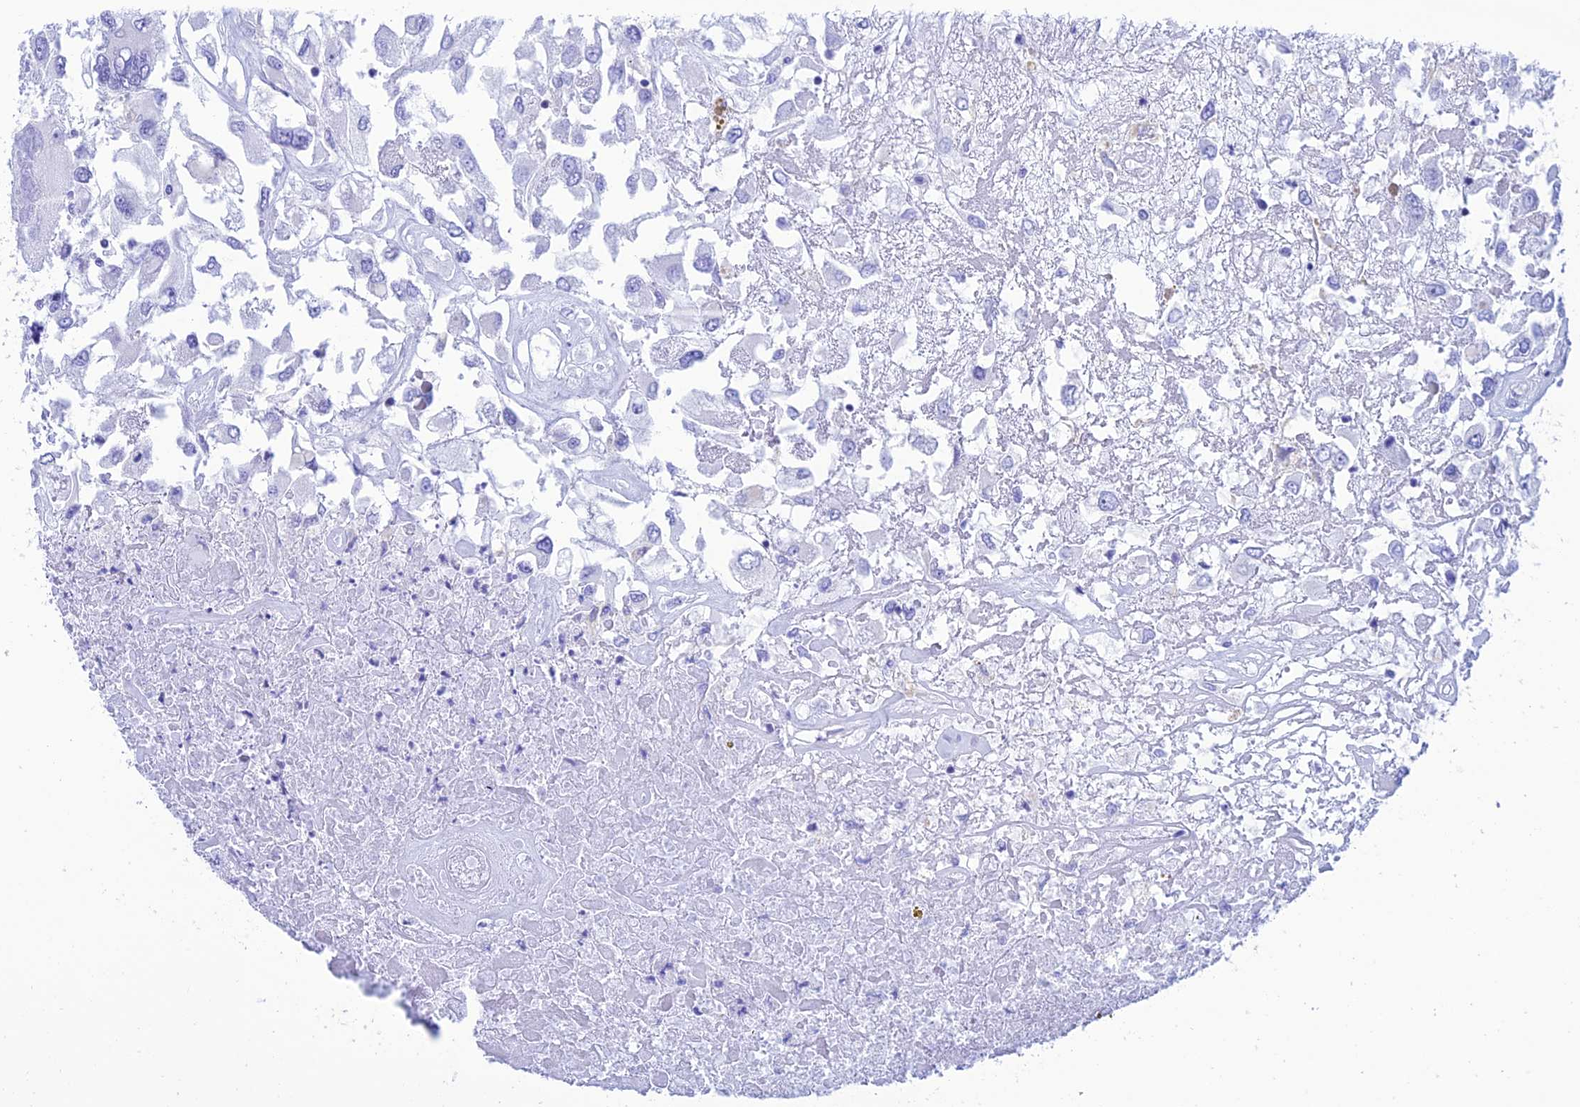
{"staining": {"intensity": "negative", "quantity": "none", "location": "none"}, "tissue": "renal cancer", "cell_type": "Tumor cells", "image_type": "cancer", "snomed": [{"axis": "morphology", "description": "Adenocarcinoma, NOS"}, {"axis": "topography", "description": "Kidney"}], "caption": "A high-resolution micrograph shows immunohistochemistry (IHC) staining of renal cancer (adenocarcinoma), which exhibits no significant expression in tumor cells.", "gene": "NXPE4", "patient": {"sex": "female", "age": 52}}